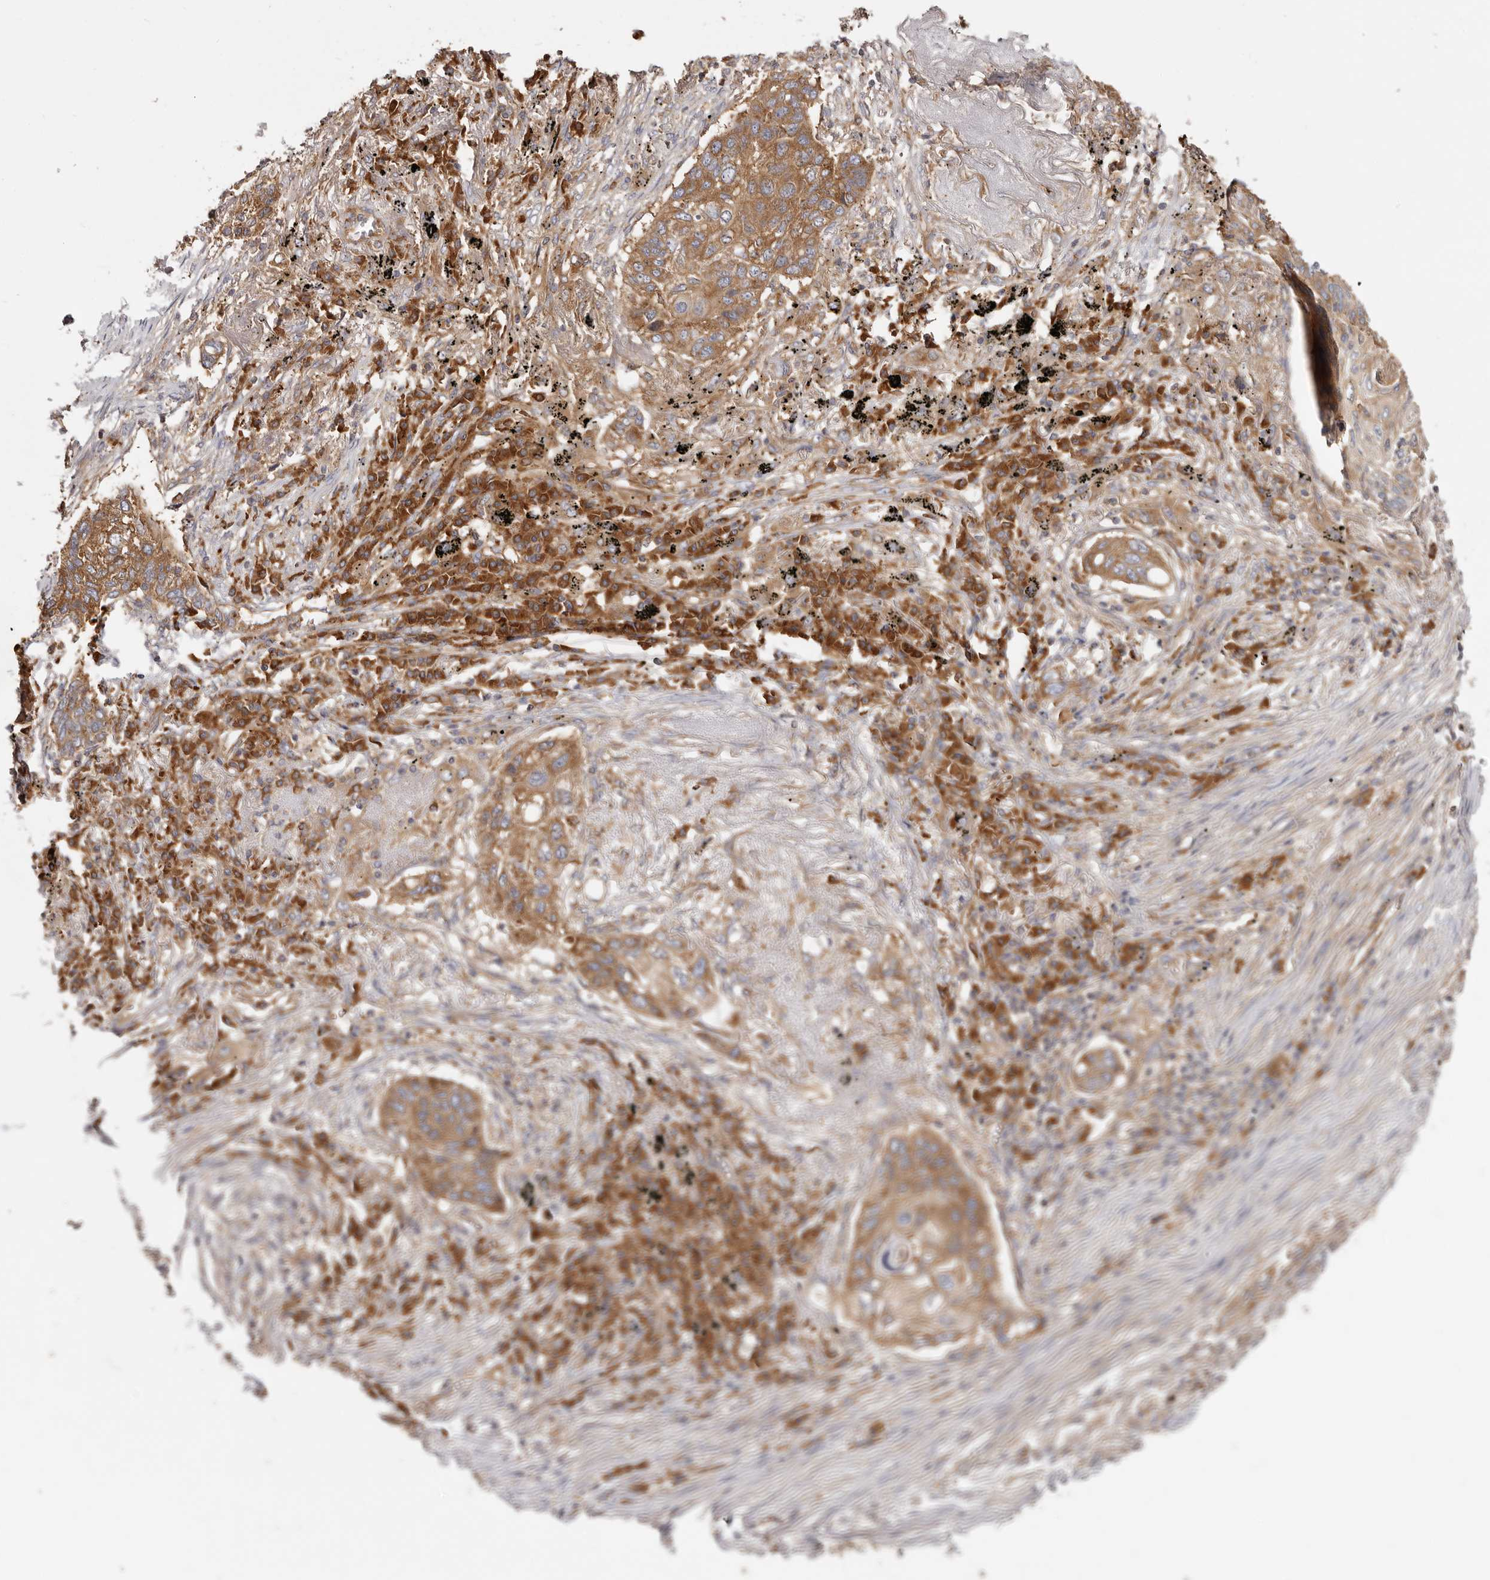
{"staining": {"intensity": "moderate", "quantity": ">75%", "location": "cytoplasmic/membranous"}, "tissue": "lung cancer", "cell_type": "Tumor cells", "image_type": "cancer", "snomed": [{"axis": "morphology", "description": "Squamous cell carcinoma, NOS"}, {"axis": "topography", "description": "Lung"}], "caption": "Squamous cell carcinoma (lung) stained with a protein marker exhibits moderate staining in tumor cells.", "gene": "EPRS1", "patient": {"sex": "female", "age": 63}}